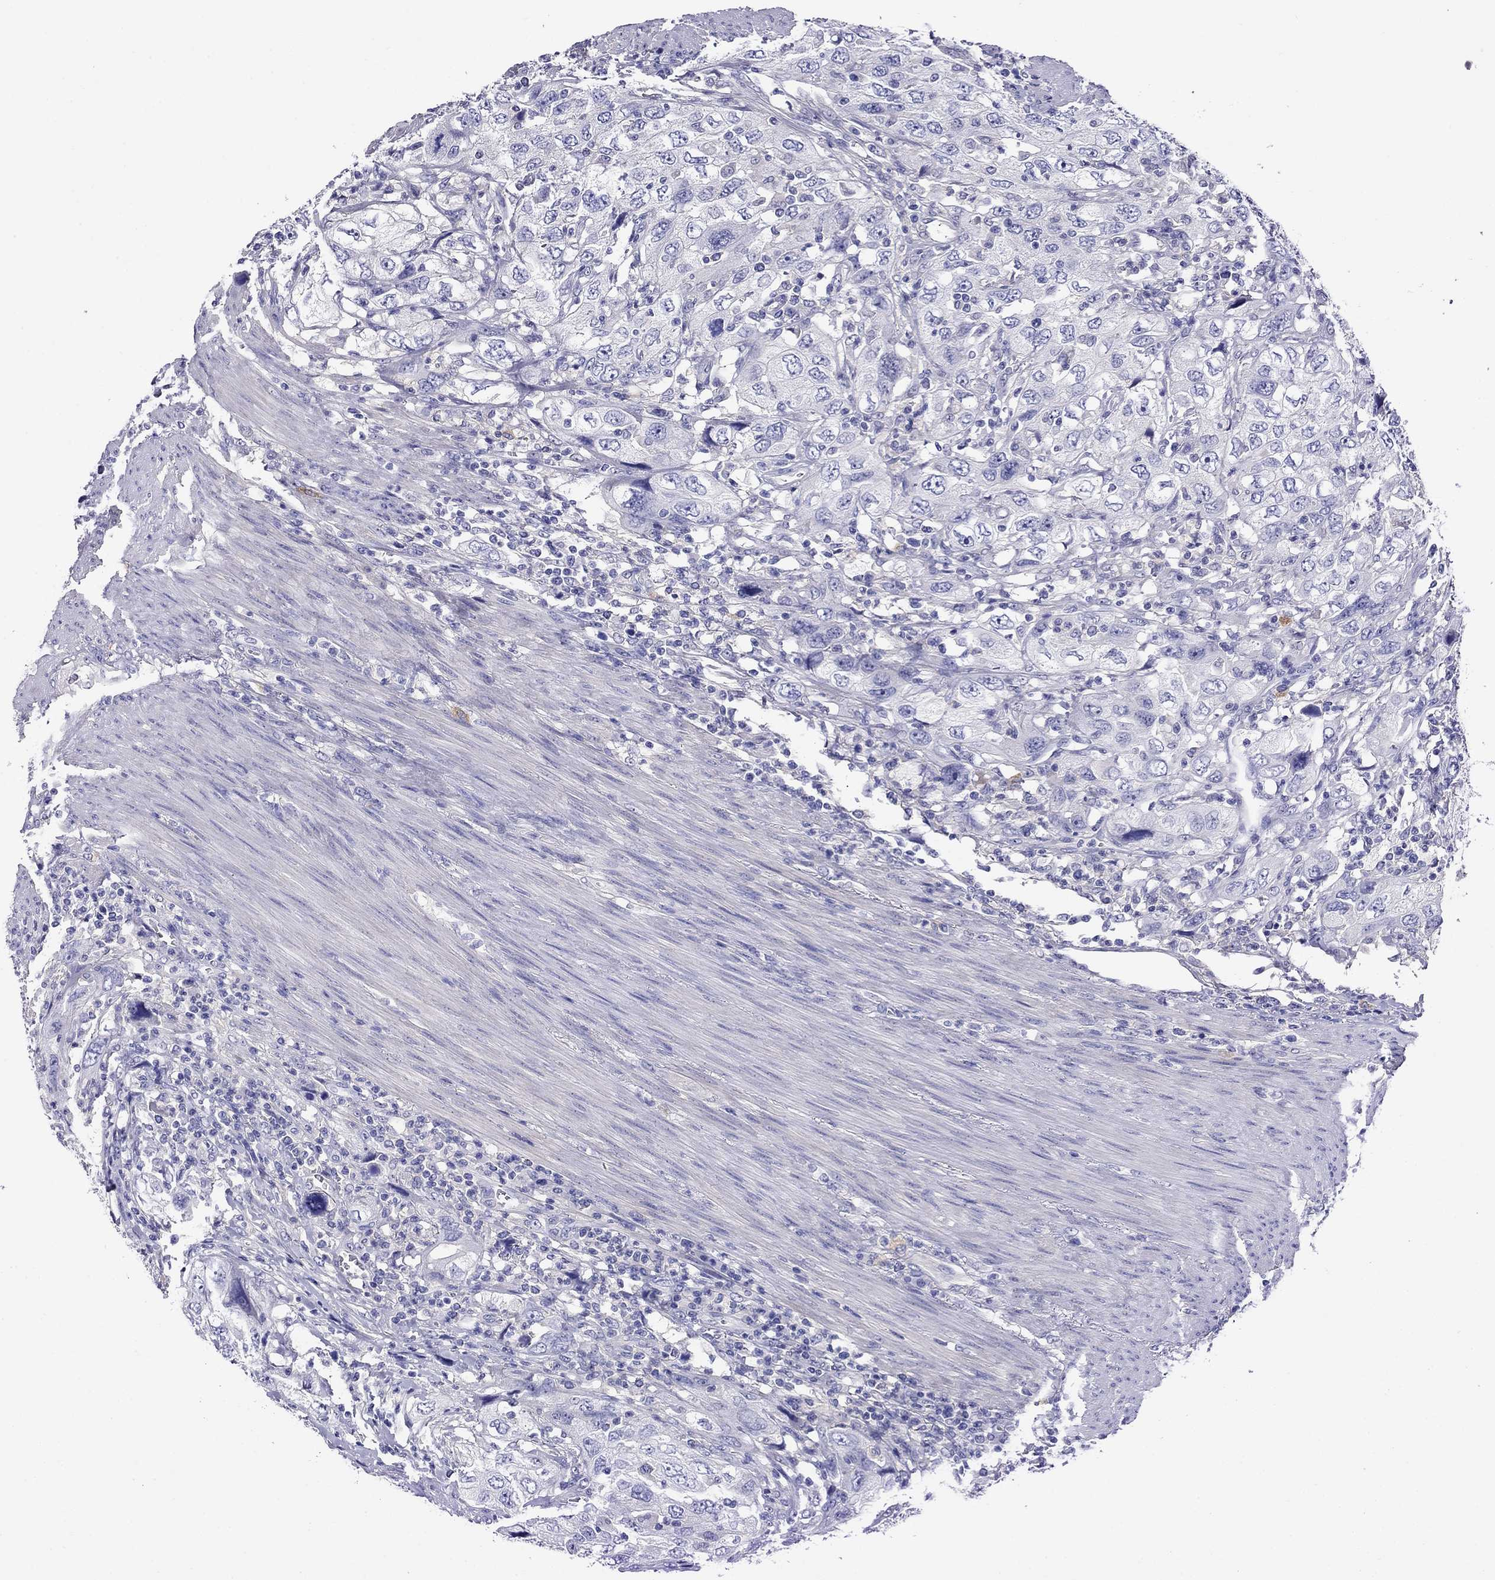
{"staining": {"intensity": "negative", "quantity": "none", "location": "none"}, "tissue": "urothelial cancer", "cell_type": "Tumor cells", "image_type": "cancer", "snomed": [{"axis": "morphology", "description": "Urothelial carcinoma, High grade"}, {"axis": "topography", "description": "Urinary bladder"}], "caption": "A high-resolution photomicrograph shows IHC staining of urothelial carcinoma (high-grade), which demonstrates no significant expression in tumor cells.", "gene": "SCG2", "patient": {"sex": "male", "age": 76}}